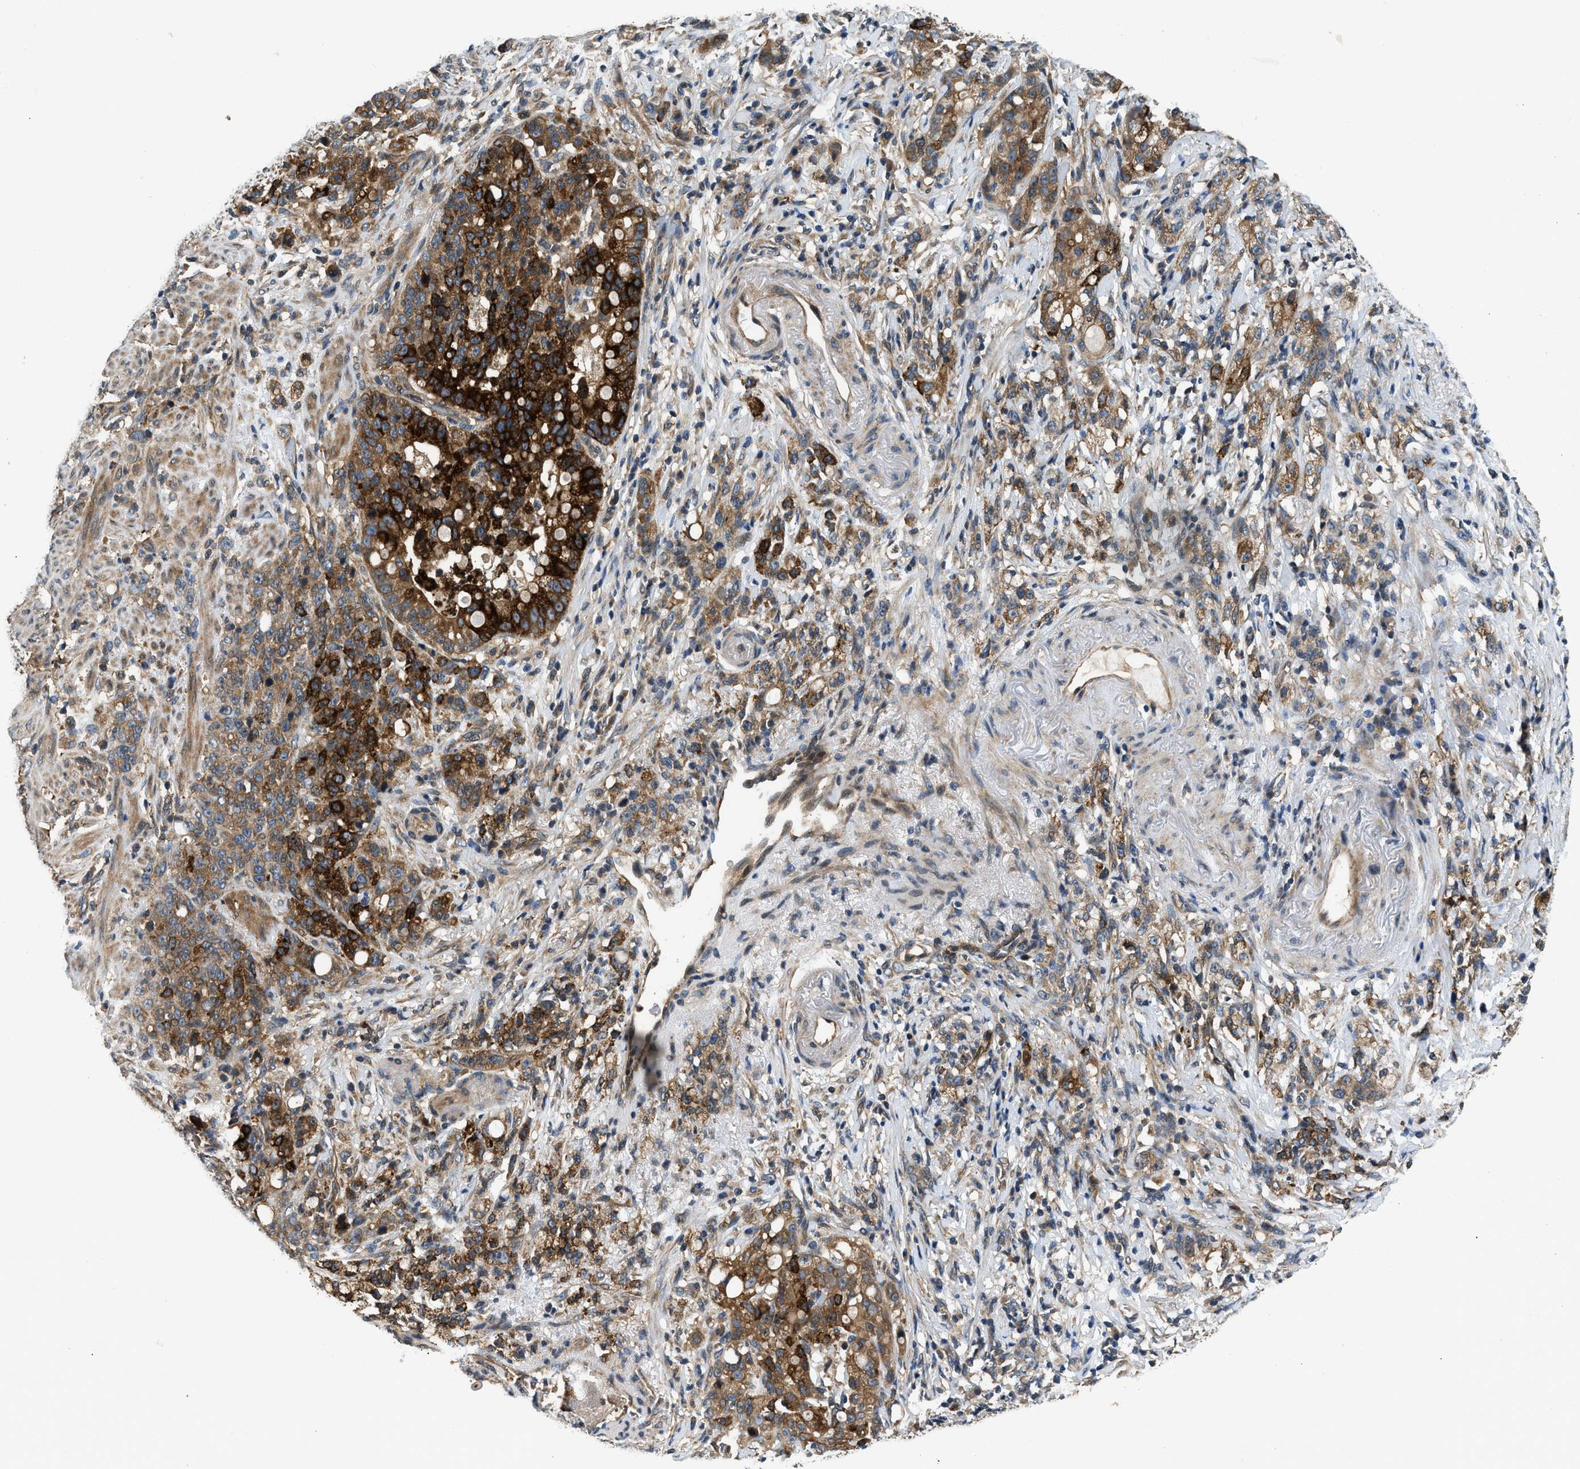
{"staining": {"intensity": "strong", "quantity": ">75%", "location": "cytoplasmic/membranous"}, "tissue": "stomach cancer", "cell_type": "Tumor cells", "image_type": "cancer", "snomed": [{"axis": "morphology", "description": "Adenocarcinoma, NOS"}, {"axis": "topography", "description": "Stomach, lower"}], "caption": "Protein expression by immunohistochemistry (IHC) exhibits strong cytoplasmic/membranous positivity in about >75% of tumor cells in stomach cancer.", "gene": "IL3RA", "patient": {"sex": "male", "age": 88}}